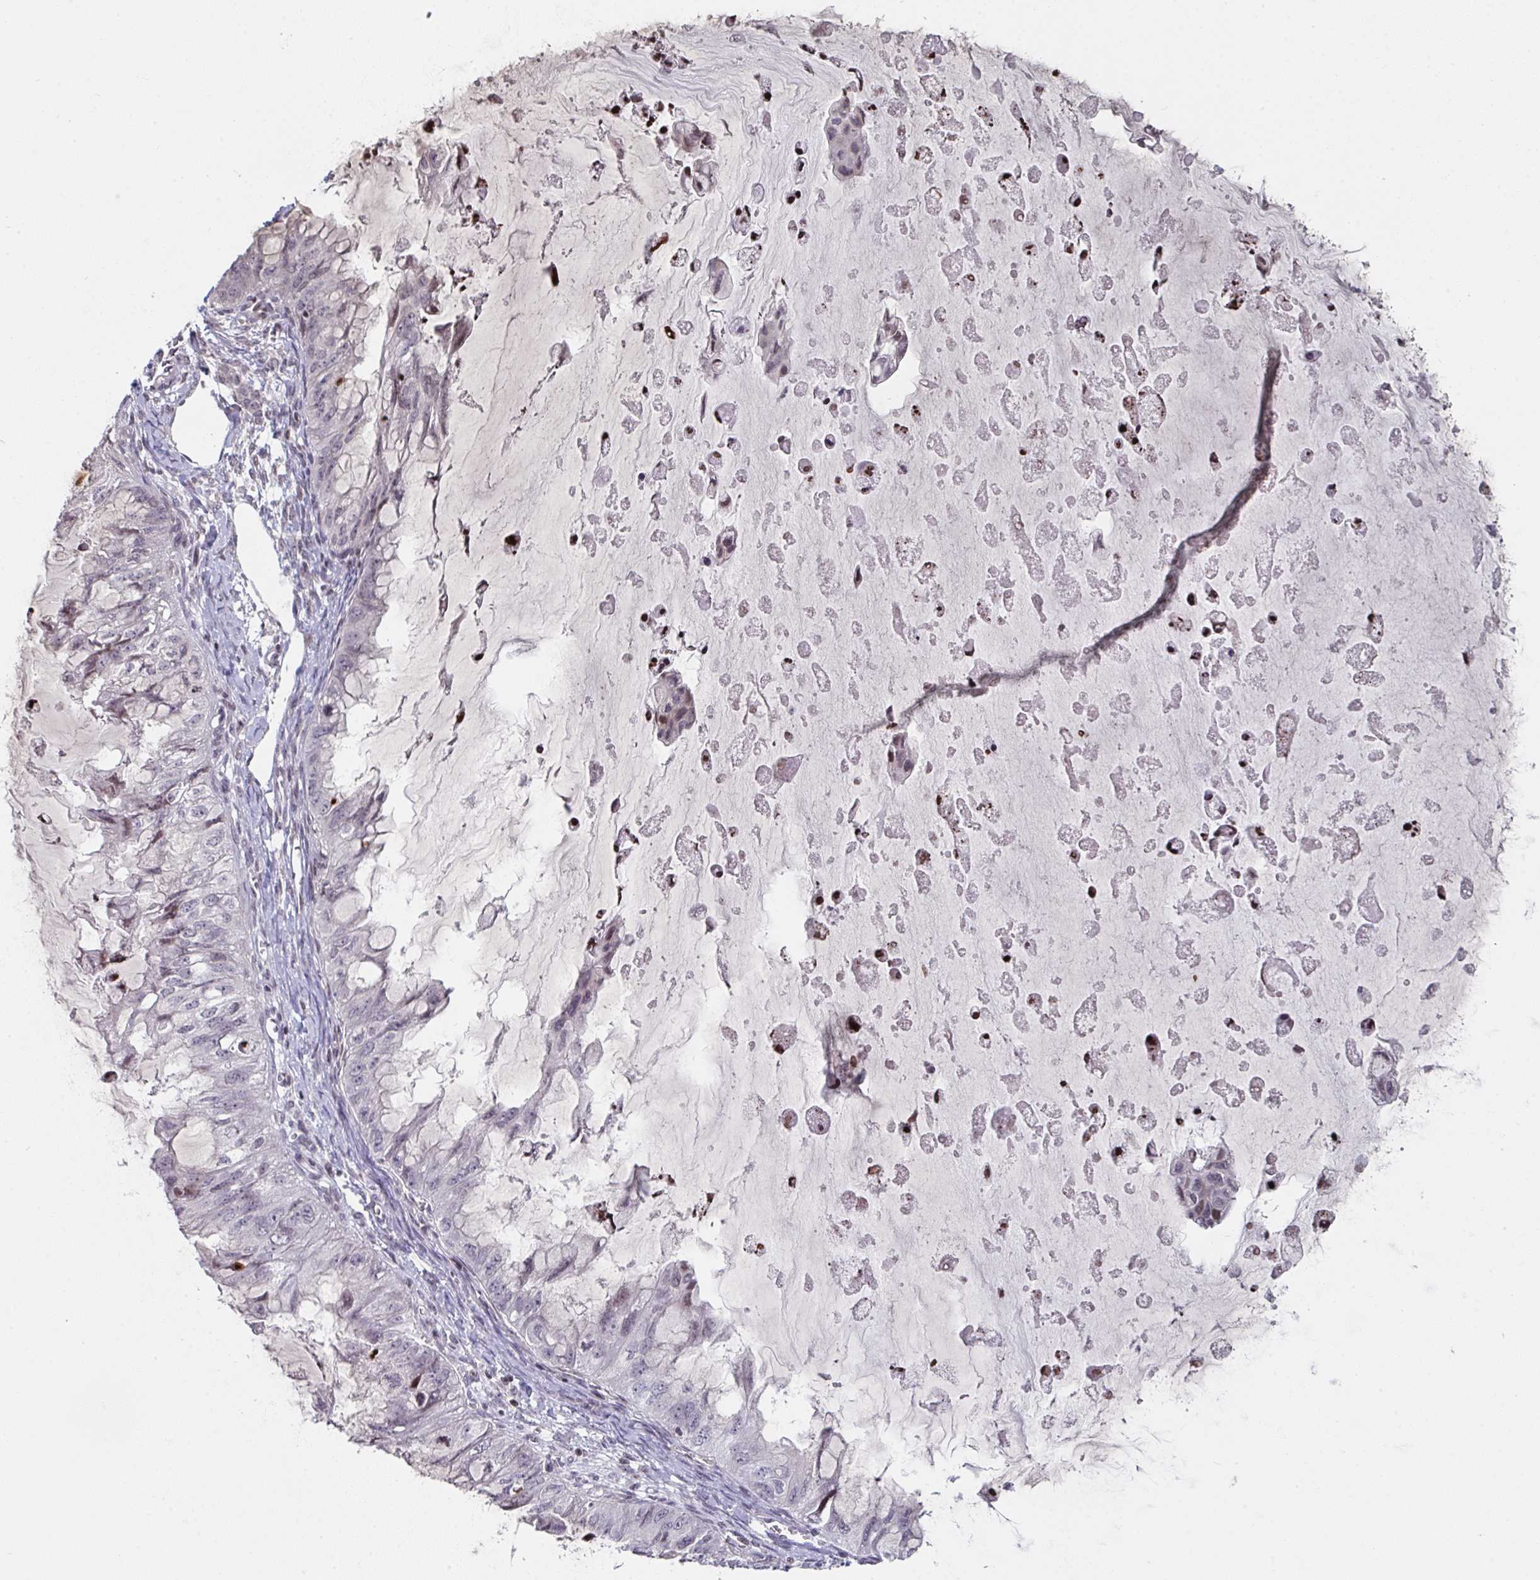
{"staining": {"intensity": "negative", "quantity": "none", "location": "none"}, "tissue": "ovarian cancer", "cell_type": "Tumor cells", "image_type": "cancer", "snomed": [{"axis": "morphology", "description": "Cystadenocarcinoma, mucinous, NOS"}, {"axis": "topography", "description": "Ovary"}], "caption": "Immunohistochemistry (IHC) of ovarian mucinous cystadenocarcinoma shows no expression in tumor cells.", "gene": "PCDHB8", "patient": {"sex": "female", "age": 72}}